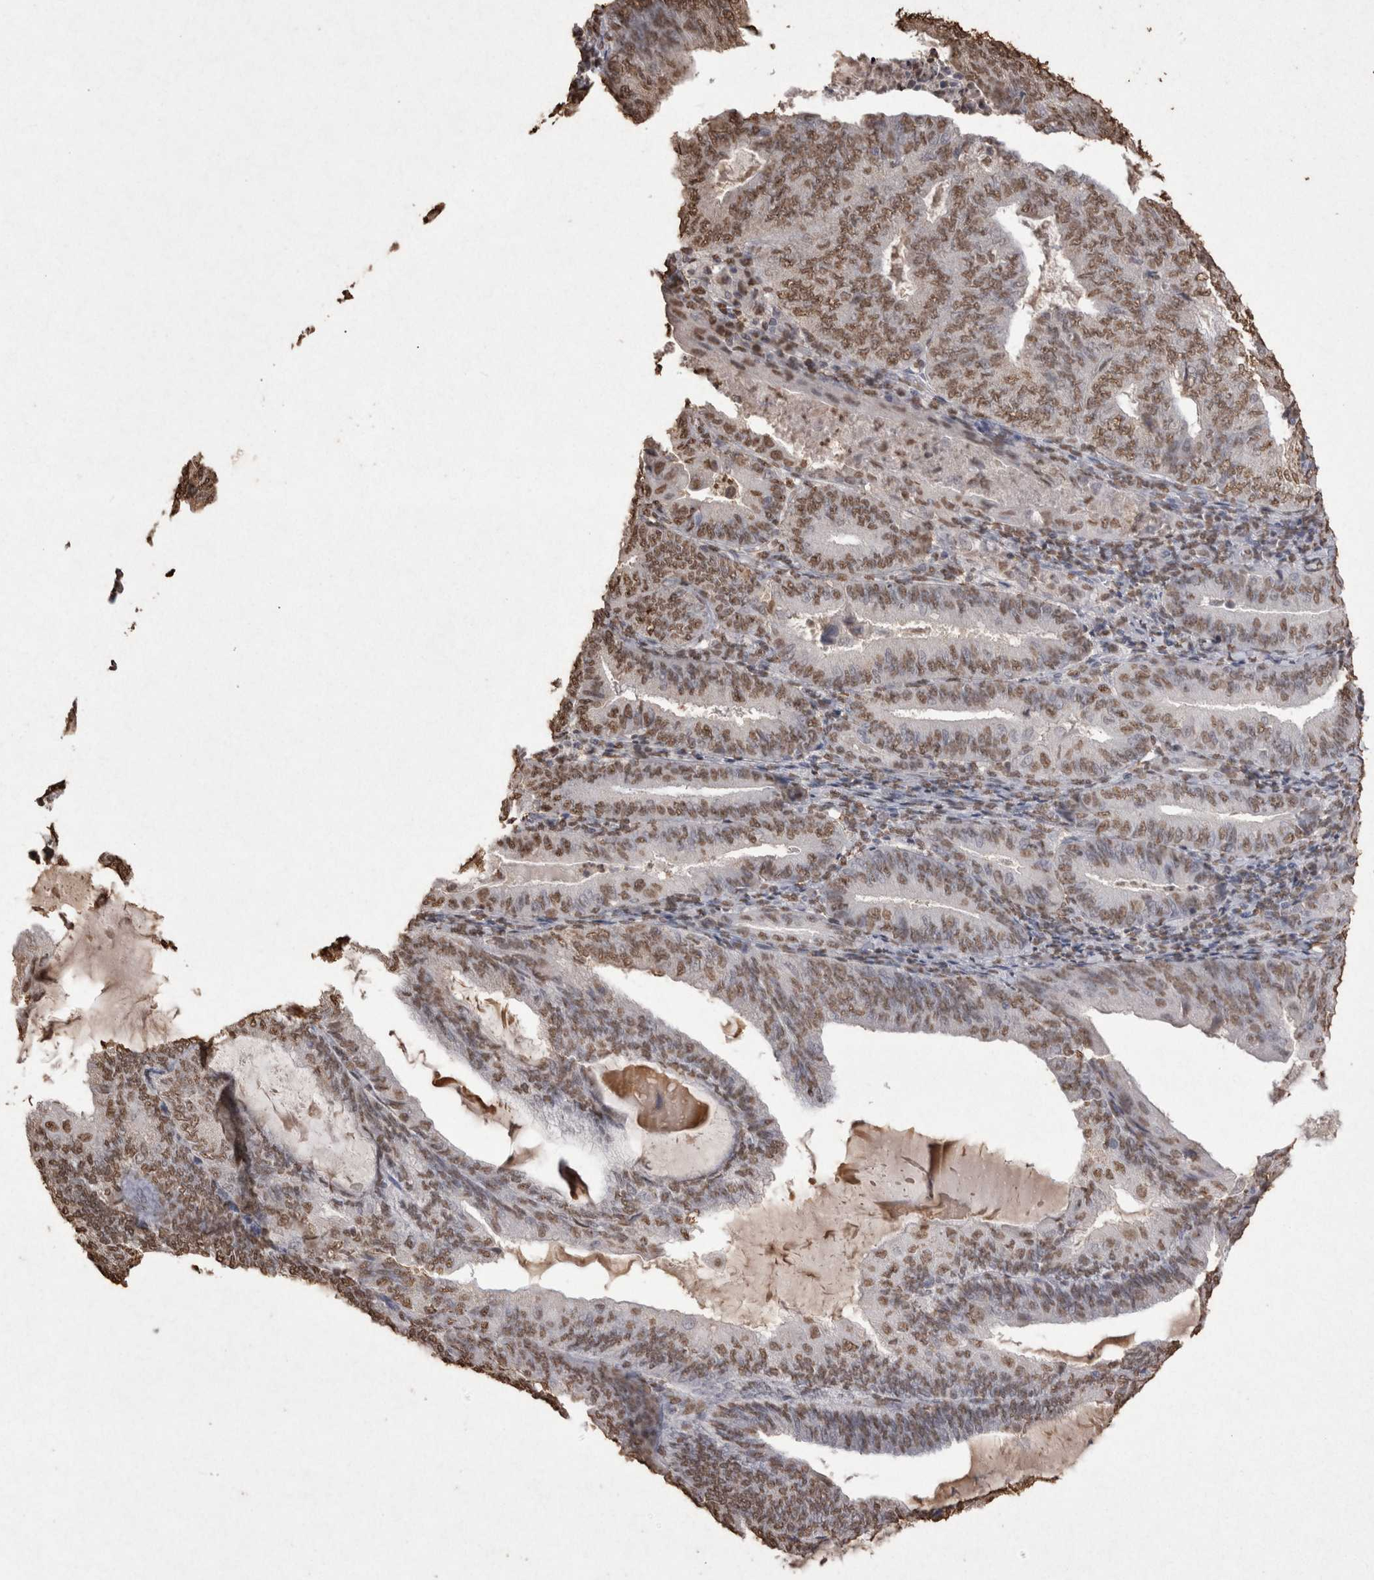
{"staining": {"intensity": "moderate", "quantity": ">75%", "location": "nuclear"}, "tissue": "endometrial cancer", "cell_type": "Tumor cells", "image_type": "cancer", "snomed": [{"axis": "morphology", "description": "Adenocarcinoma, NOS"}, {"axis": "topography", "description": "Endometrium"}], "caption": "IHC image of neoplastic tissue: endometrial cancer stained using IHC exhibits medium levels of moderate protein expression localized specifically in the nuclear of tumor cells, appearing as a nuclear brown color.", "gene": "POU5F1", "patient": {"sex": "female", "age": 81}}